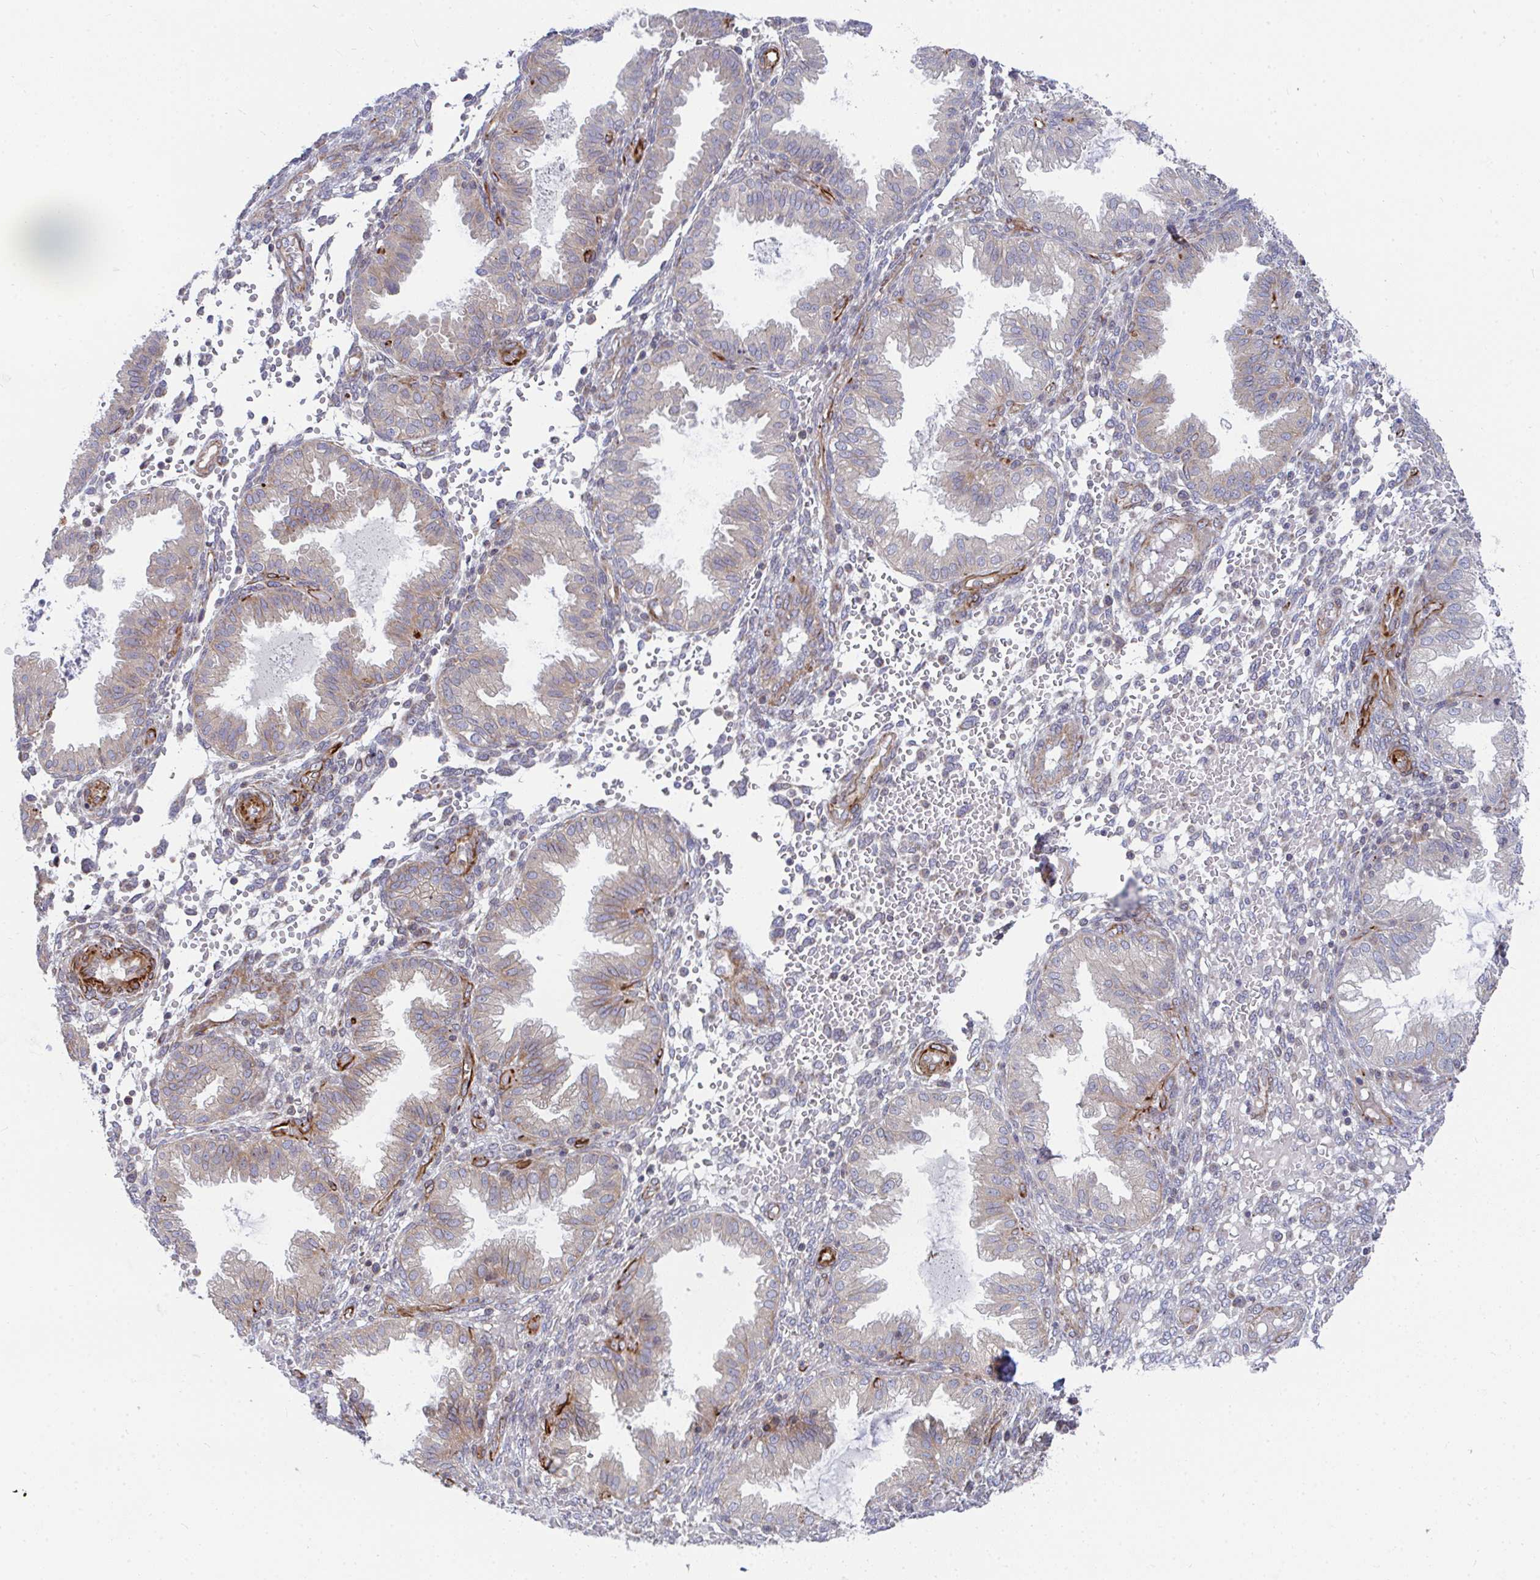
{"staining": {"intensity": "negative", "quantity": "none", "location": "none"}, "tissue": "endometrium", "cell_type": "Cells in endometrial stroma", "image_type": "normal", "snomed": [{"axis": "morphology", "description": "Normal tissue, NOS"}, {"axis": "topography", "description": "Endometrium"}], "caption": "The photomicrograph exhibits no staining of cells in endometrial stroma in benign endometrium.", "gene": "EIF1AD", "patient": {"sex": "female", "age": 33}}